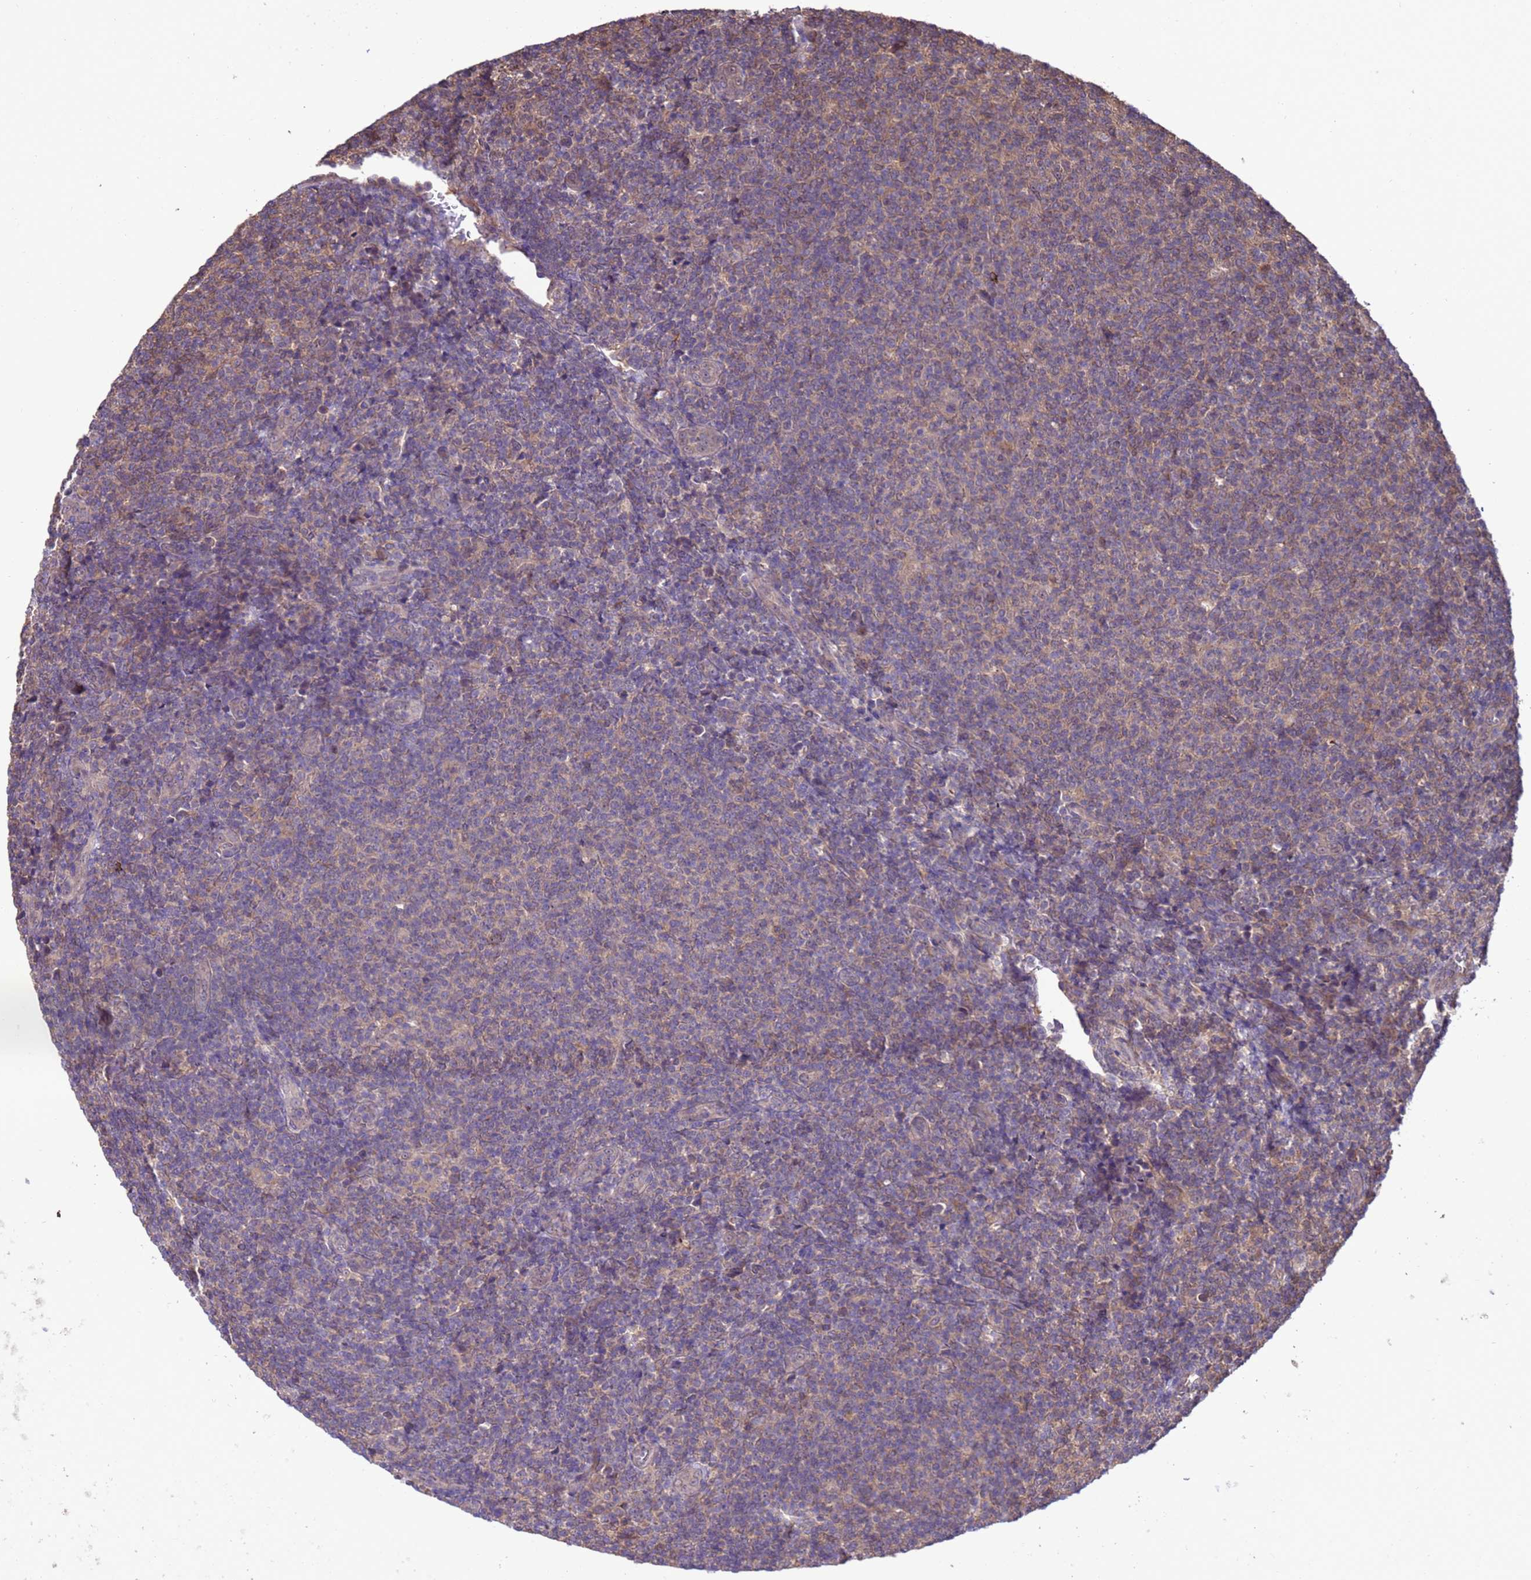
{"staining": {"intensity": "weak", "quantity": "25%-75%", "location": "cytoplasmic/membranous"}, "tissue": "lymphoma", "cell_type": "Tumor cells", "image_type": "cancer", "snomed": [{"axis": "morphology", "description": "Malignant lymphoma, non-Hodgkin's type, Low grade"}, {"axis": "topography", "description": "Lymph node"}], "caption": "Protein expression analysis of human low-grade malignant lymphoma, non-Hodgkin's type reveals weak cytoplasmic/membranous staining in approximately 25%-75% of tumor cells. The staining was performed using DAB (3,3'-diaminobenzidine) to visualize the protein expression in brown, while the nuclei were stained in blue with hematoxylin (Magnification: 20x).", "gene": "ZFP69B", "patient": {"sex": "male", "age": 66}}